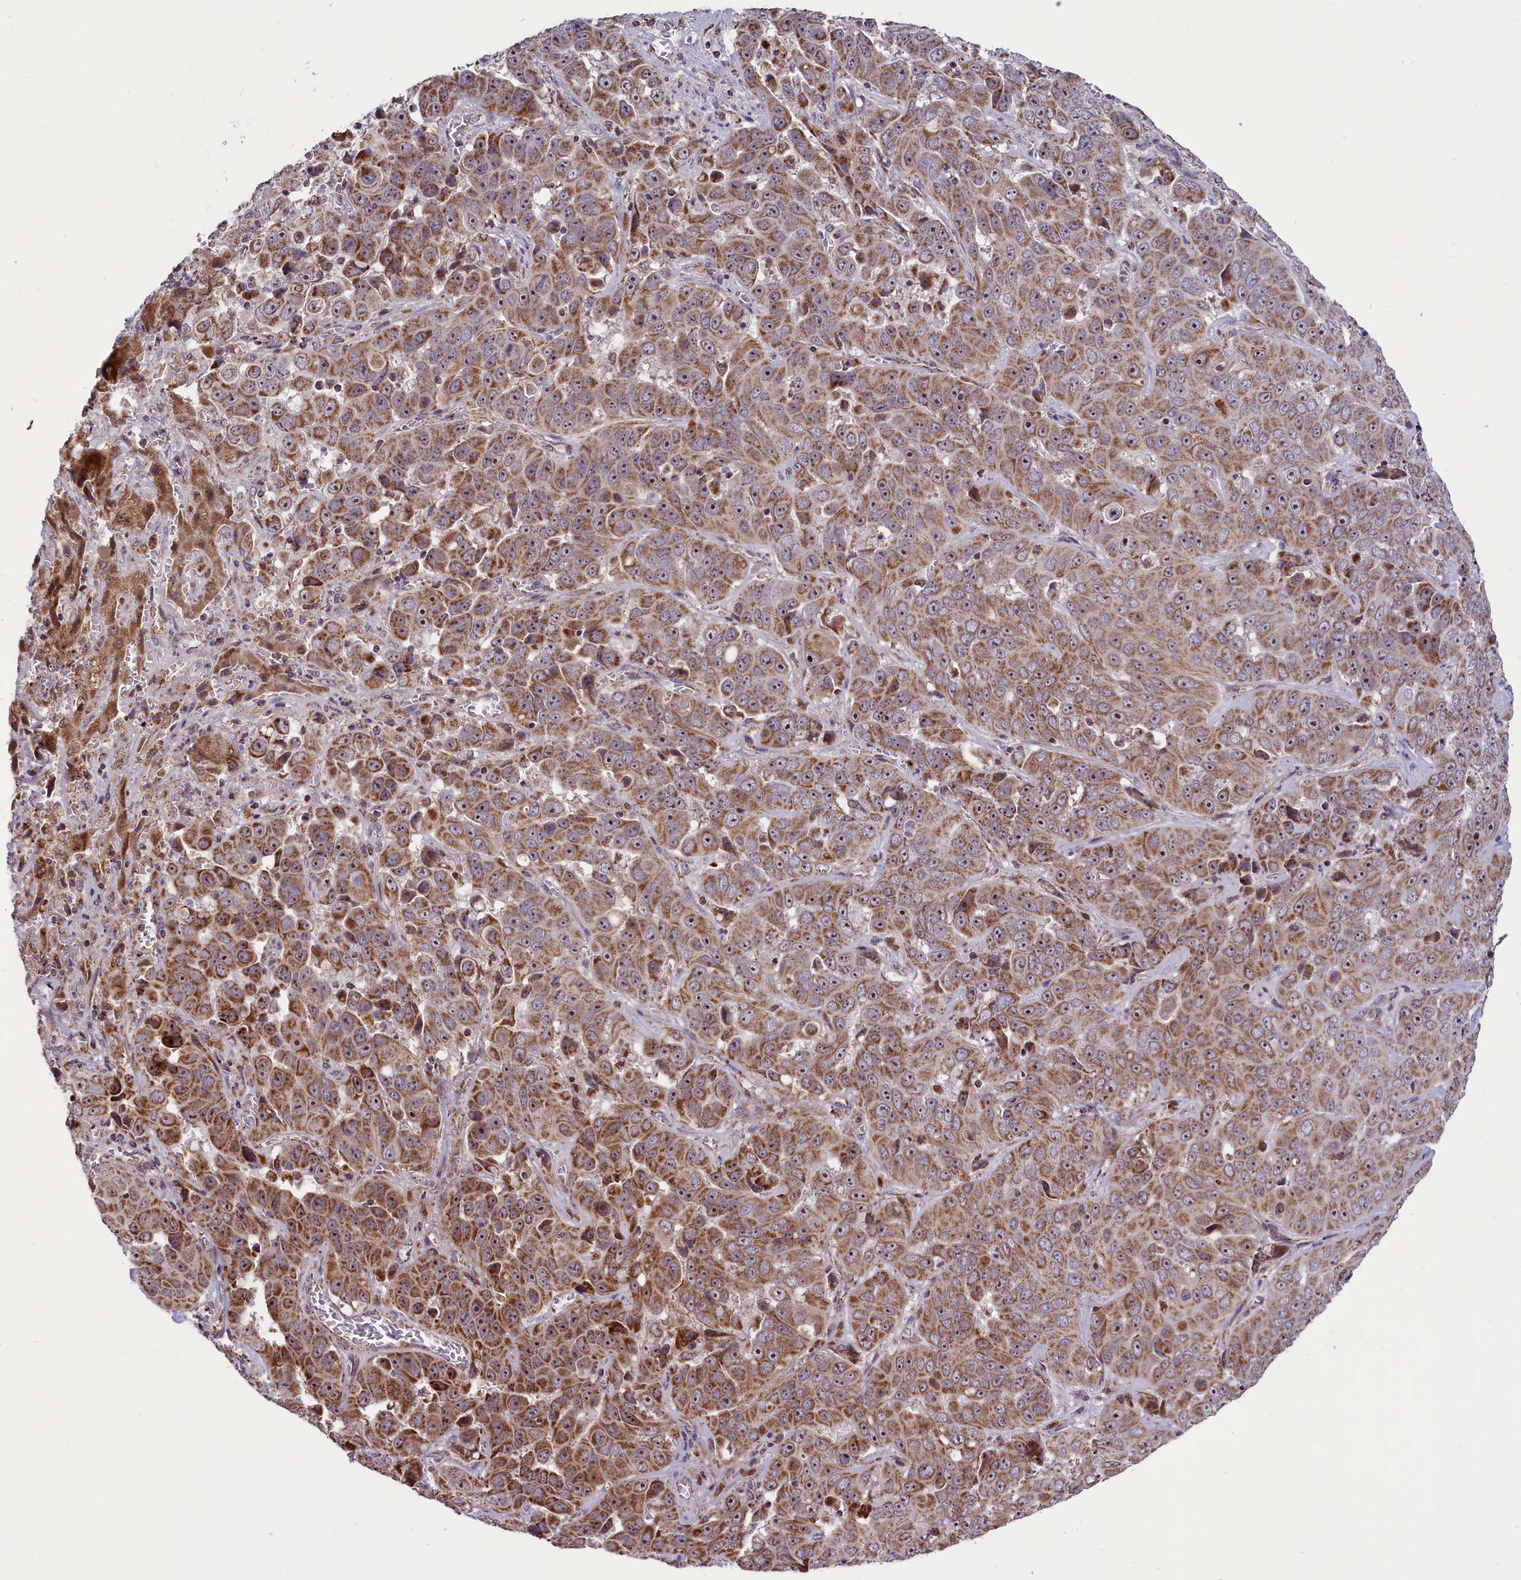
{"staining": {"intensity": "moderate", "quantity": ">75%", "location": "cytoplasmic/membranous"}, "tissue": "liver cancer", "cell_type": "Tumor cells", "image_type": "cancer", "snomed": [{"axis": "morphology", "description": "Cholangiocarcinoma"}, {"axis": "topography", "description": "Liver"}], "caption": "Immunohistochemical staining of human liver cancer (cholangiocarcinoma) exhibits medium levels of moderate cytoplasmic/membranous positivity in approximately >75% of tumor cells.", "gene": "GLRX5", "patient": {"sex": "female", "age": 52}}